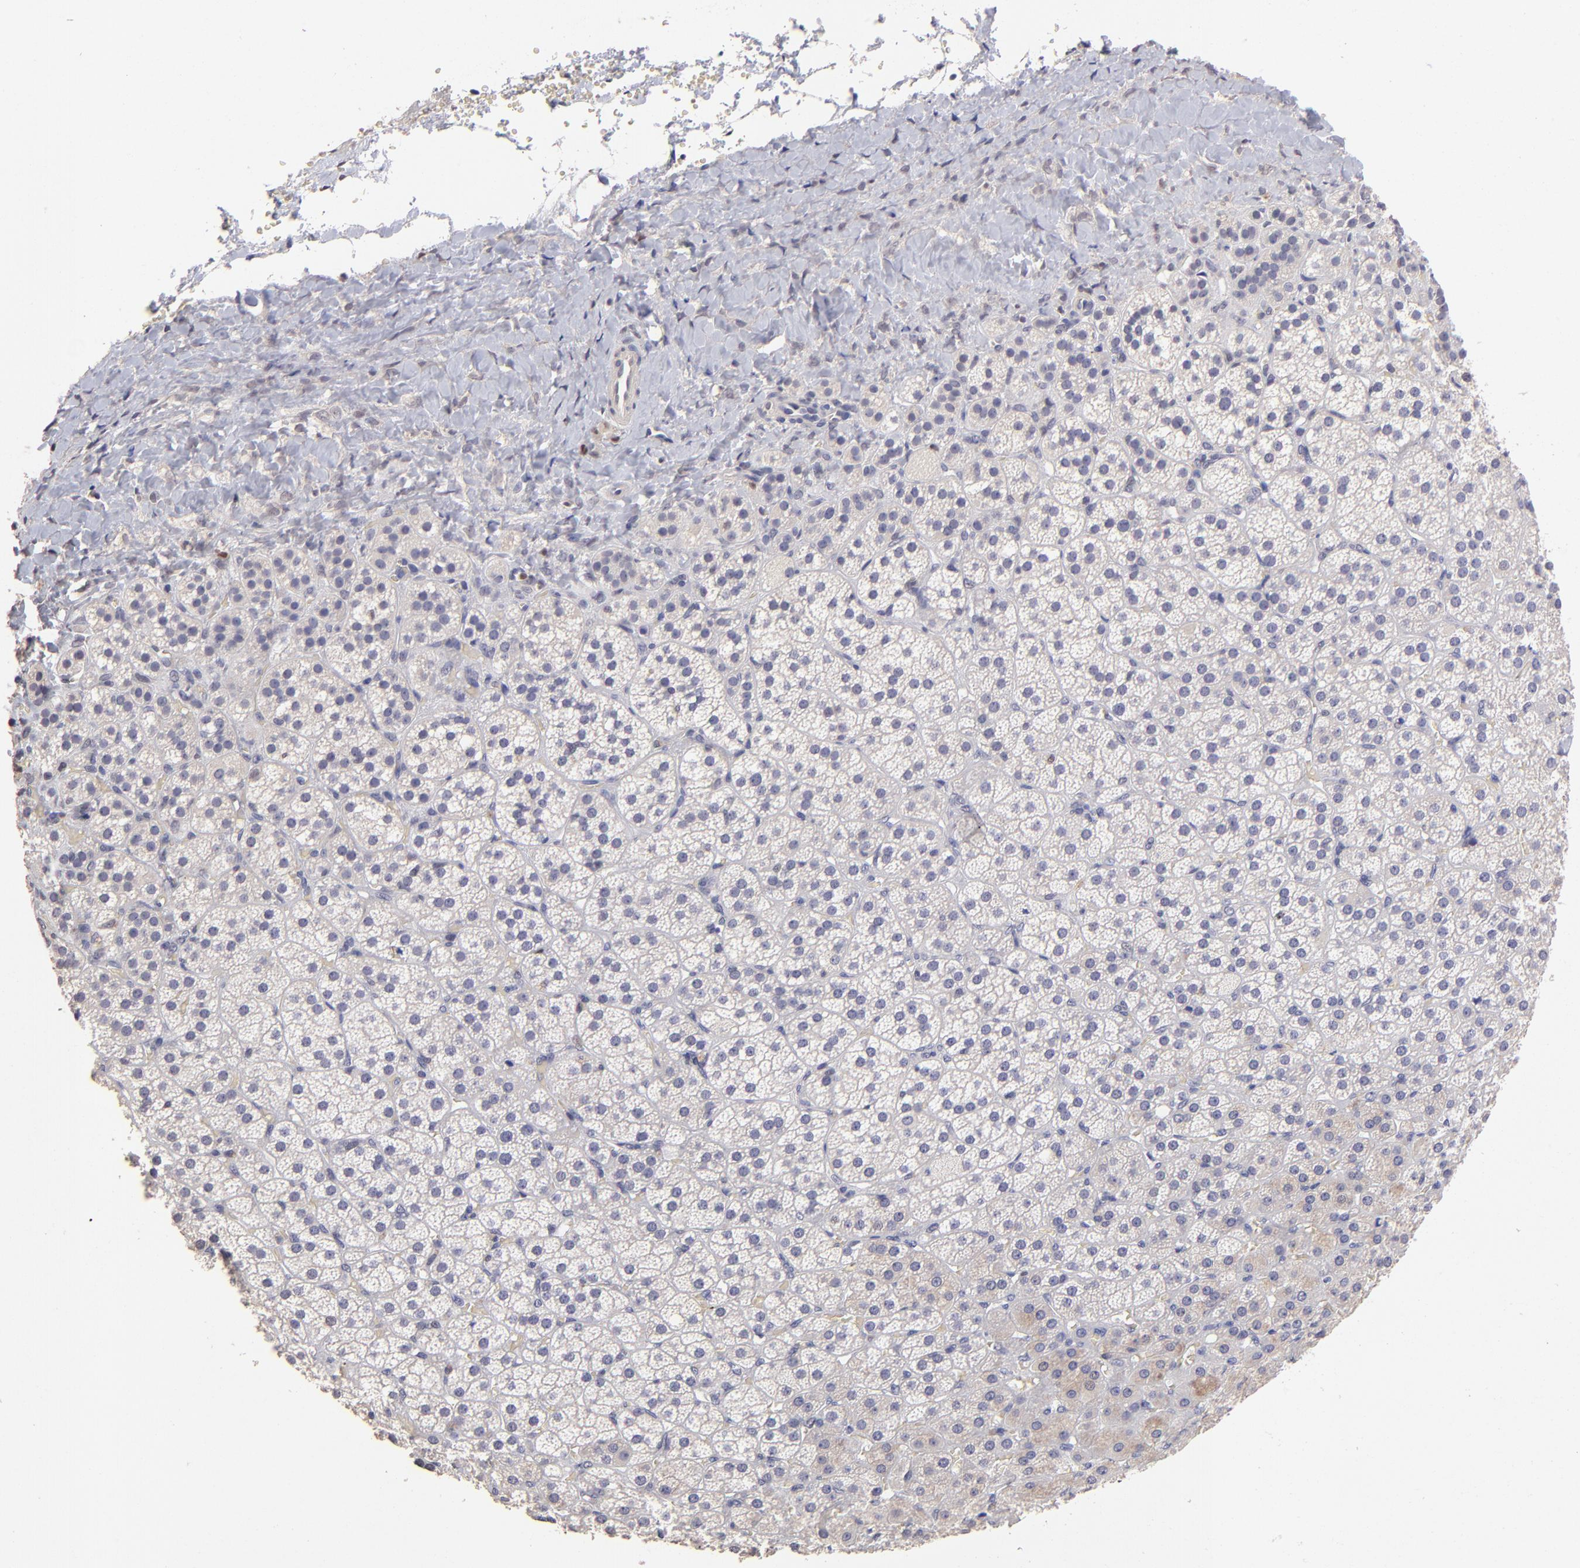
{"staining": {"intensity": "weak", "quantity": "<25%", "location": "cytoplasmic/membranous"}, "tissue": "adrenal gland", "cell_type": "Glandular cells", "image_type": "normal", "snomed": [{"axis": "morphology", "description": "Normal tissue, NOS"}, {"axis": "topography", "description": "Adrenal gland"}], "caption": "DAB (3,3'-diaminobenzidine) immunohistochemical staining of unremarkable adrenal gland reveals no significant expression in glandular cells.", "gene": "DNMT1", "patient": {"sex": "female", "age": 71}}